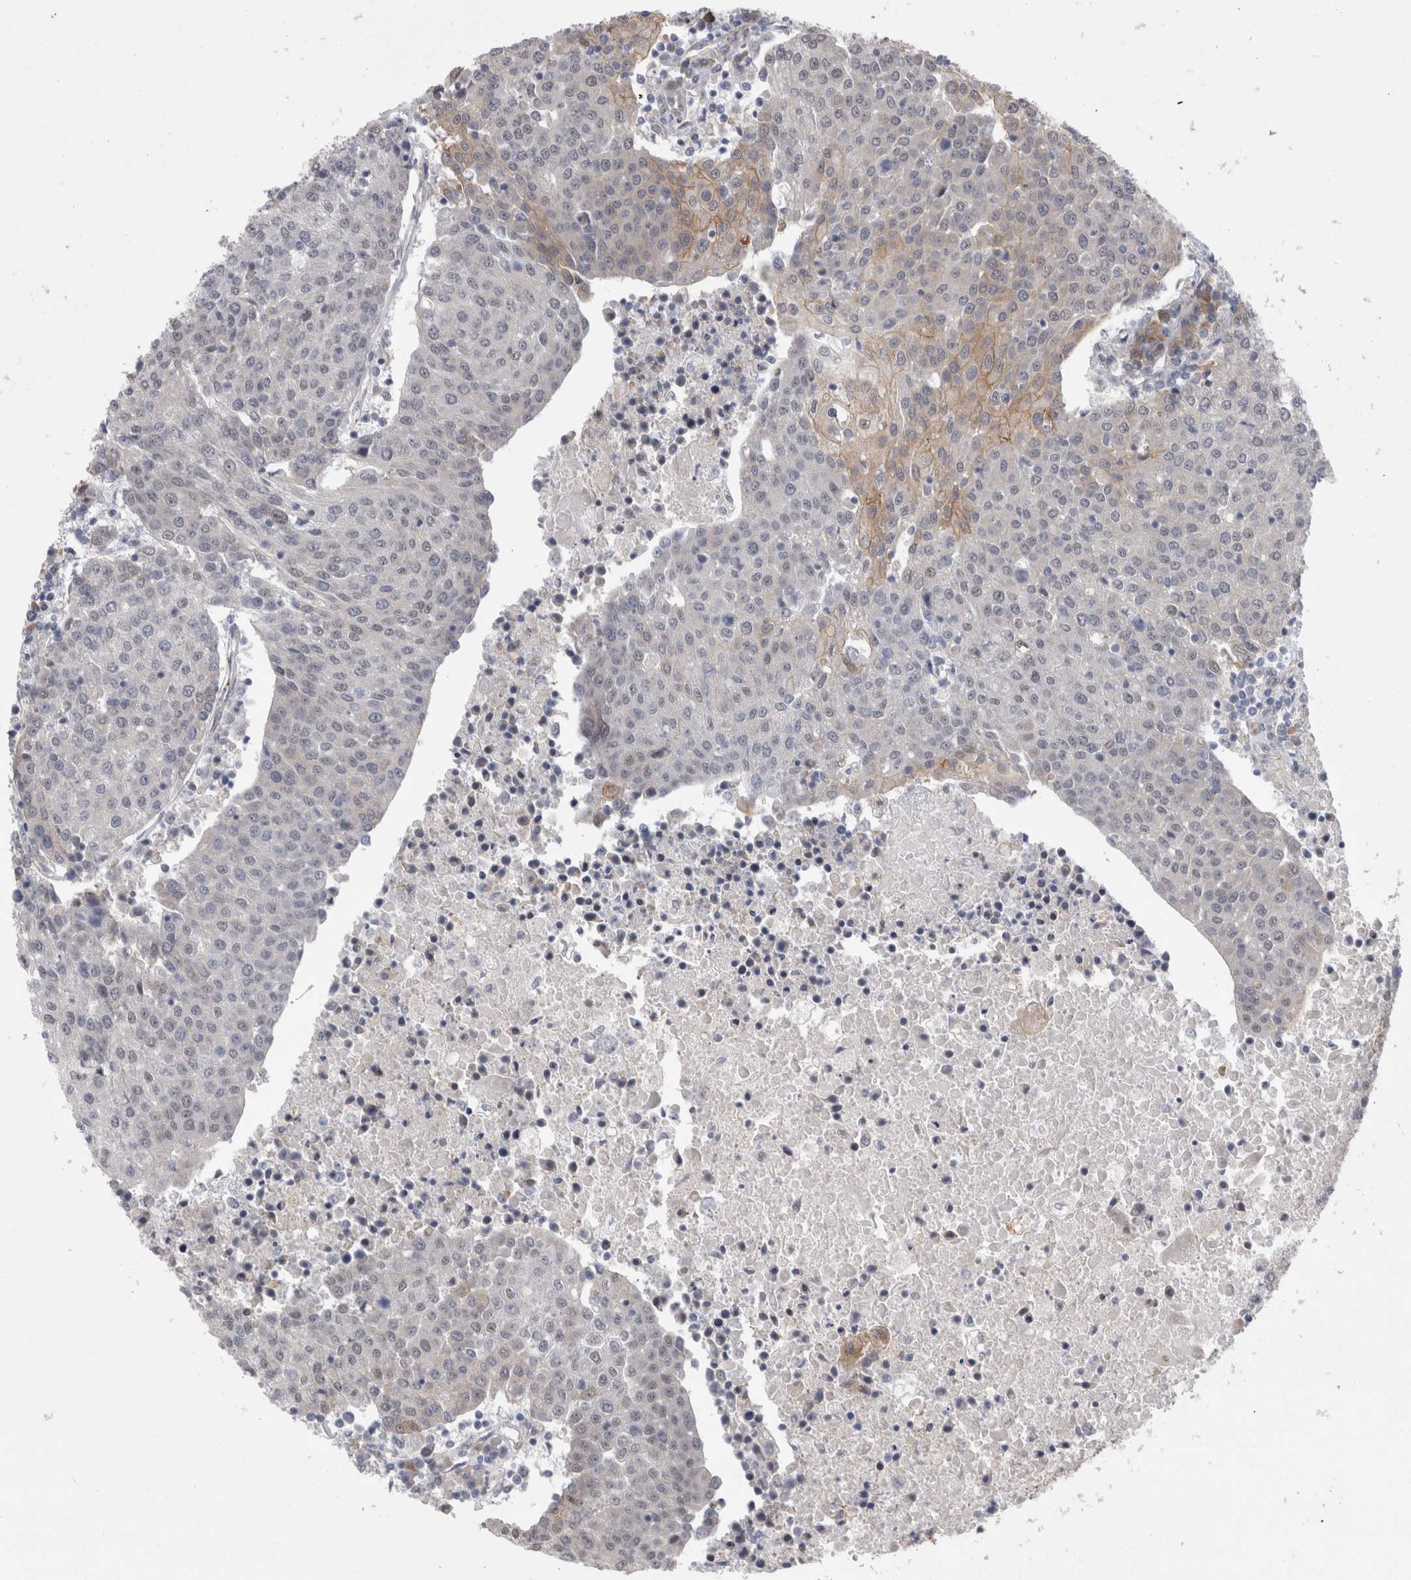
{"staining": {"intensity": "weak", "quantity": "<25%", "location": "cytoplasmic/membranous"}, "tissue": "urothelial cancer", "cell_type": "Tumor cells", "image_type": "cancer", "snomed": [{"axis": "morphology", "description": "Urothelial carcinoma, High grade"}, {"axis": "topography", "description": "Urinary bladder"}], "caption": "IHC image of neoplastic tissue: urothelial cancer stained with DAB shows no significant protein expression in tumor cells. (DAB (3,3'-diaminobenzidine) immunohistochemistry (IHC), high magnification).", "gene": "FAM83H", "patient": {"sex": "female", "age": 85}}